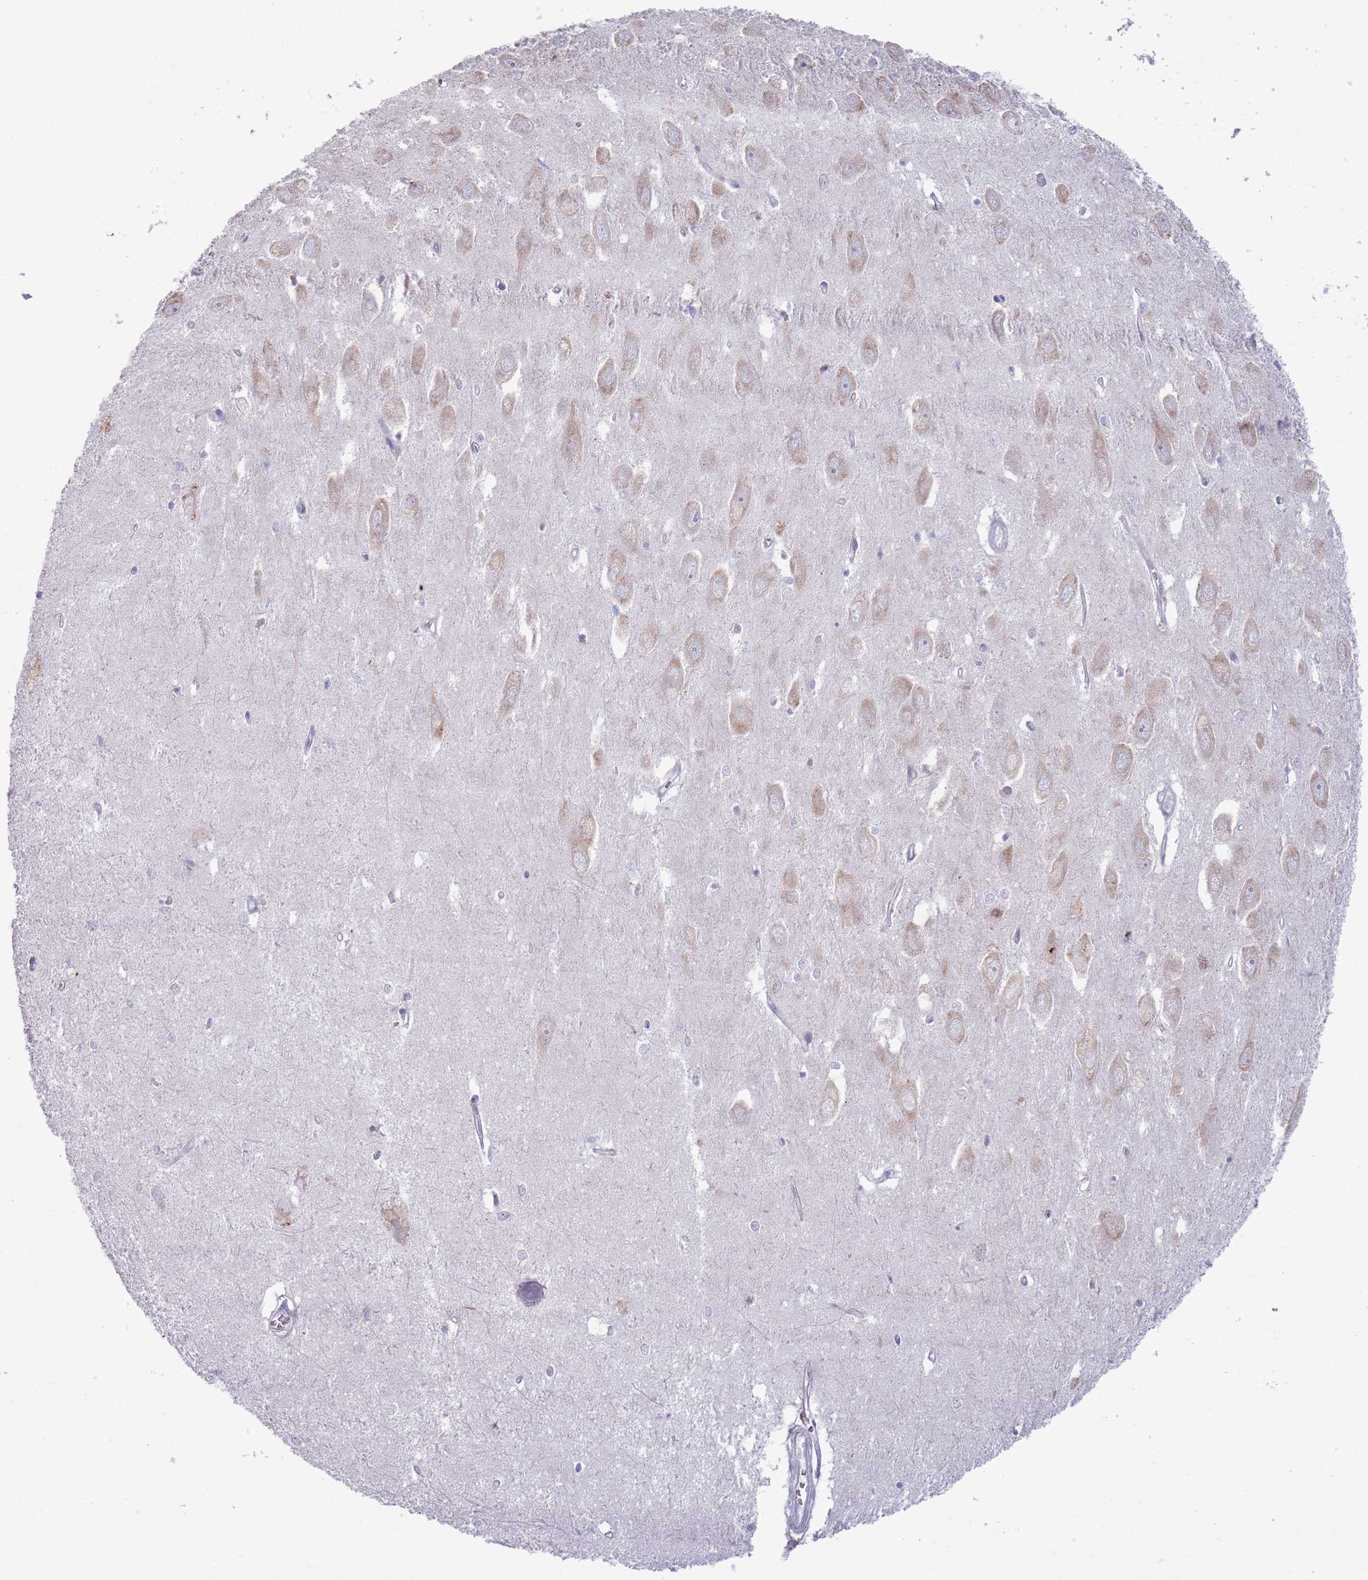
{"staining": {"intensity": "negative", "quantity": "none", "location": "none"}, "tissue": "hippocampus", "cell_type": "Glial cells", "image_type": "normal", "snomed": [{"axis": "morphology", "description": "Normal tissue, NOS"}, {"axis": "topography", "description": "Hippocampus"}], "caption": "High power microscopy photomicrograph of an immunohistochemistry (IHC) image of normal hippocampus, revealing no significant positivity in glial cells. Brightfield microscopy of immunohistochemistry stained with DAB (brown) and hematoxylin (blue), captured at high magnification.", "gene": "LTB", "patient": {"sex": "female", "age": 64}}